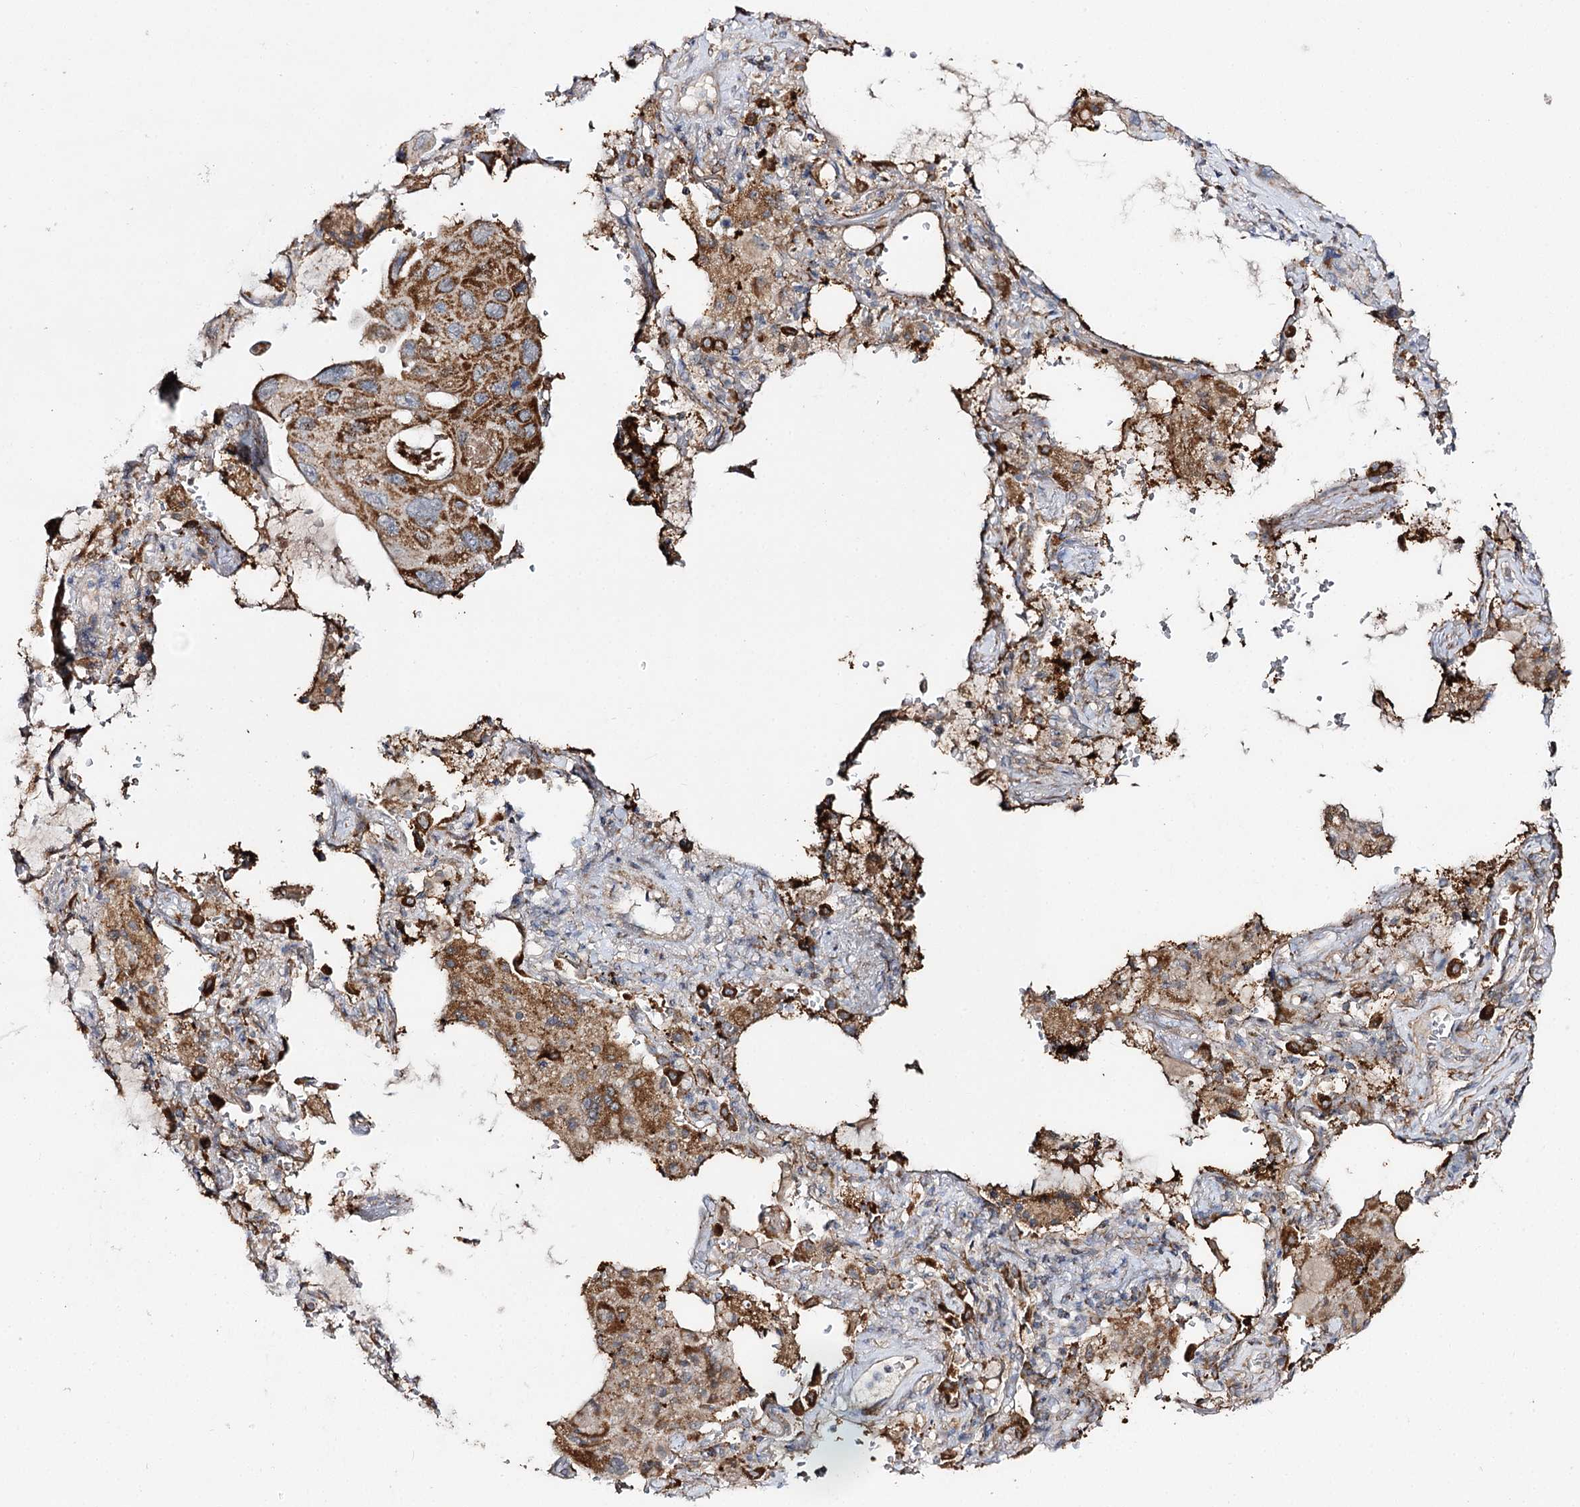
{"staining": {"intensity": "moderate", "quantity": "25%-75%", "location": "cytoplasmic/membranous"}, "tissue": "lung cancer", "cell_type": "Tumor cells", "image_type": "cancer", "snomed": [{"axis": "morphology", "description": "Squamous cell carcinoma, NOS"}, {"axis": "topography", "description": "Lung"}], "caption": "IHC histopathology image of squamous cell carcinoma (lung) stained for a protein (brown), which shows medium levels of moderate cytoplasmic/membranous positivity in approximately 25%-75% of tumor cells.", "gene": "CBR4", "patient": {"sex": "female", "age": 73}}